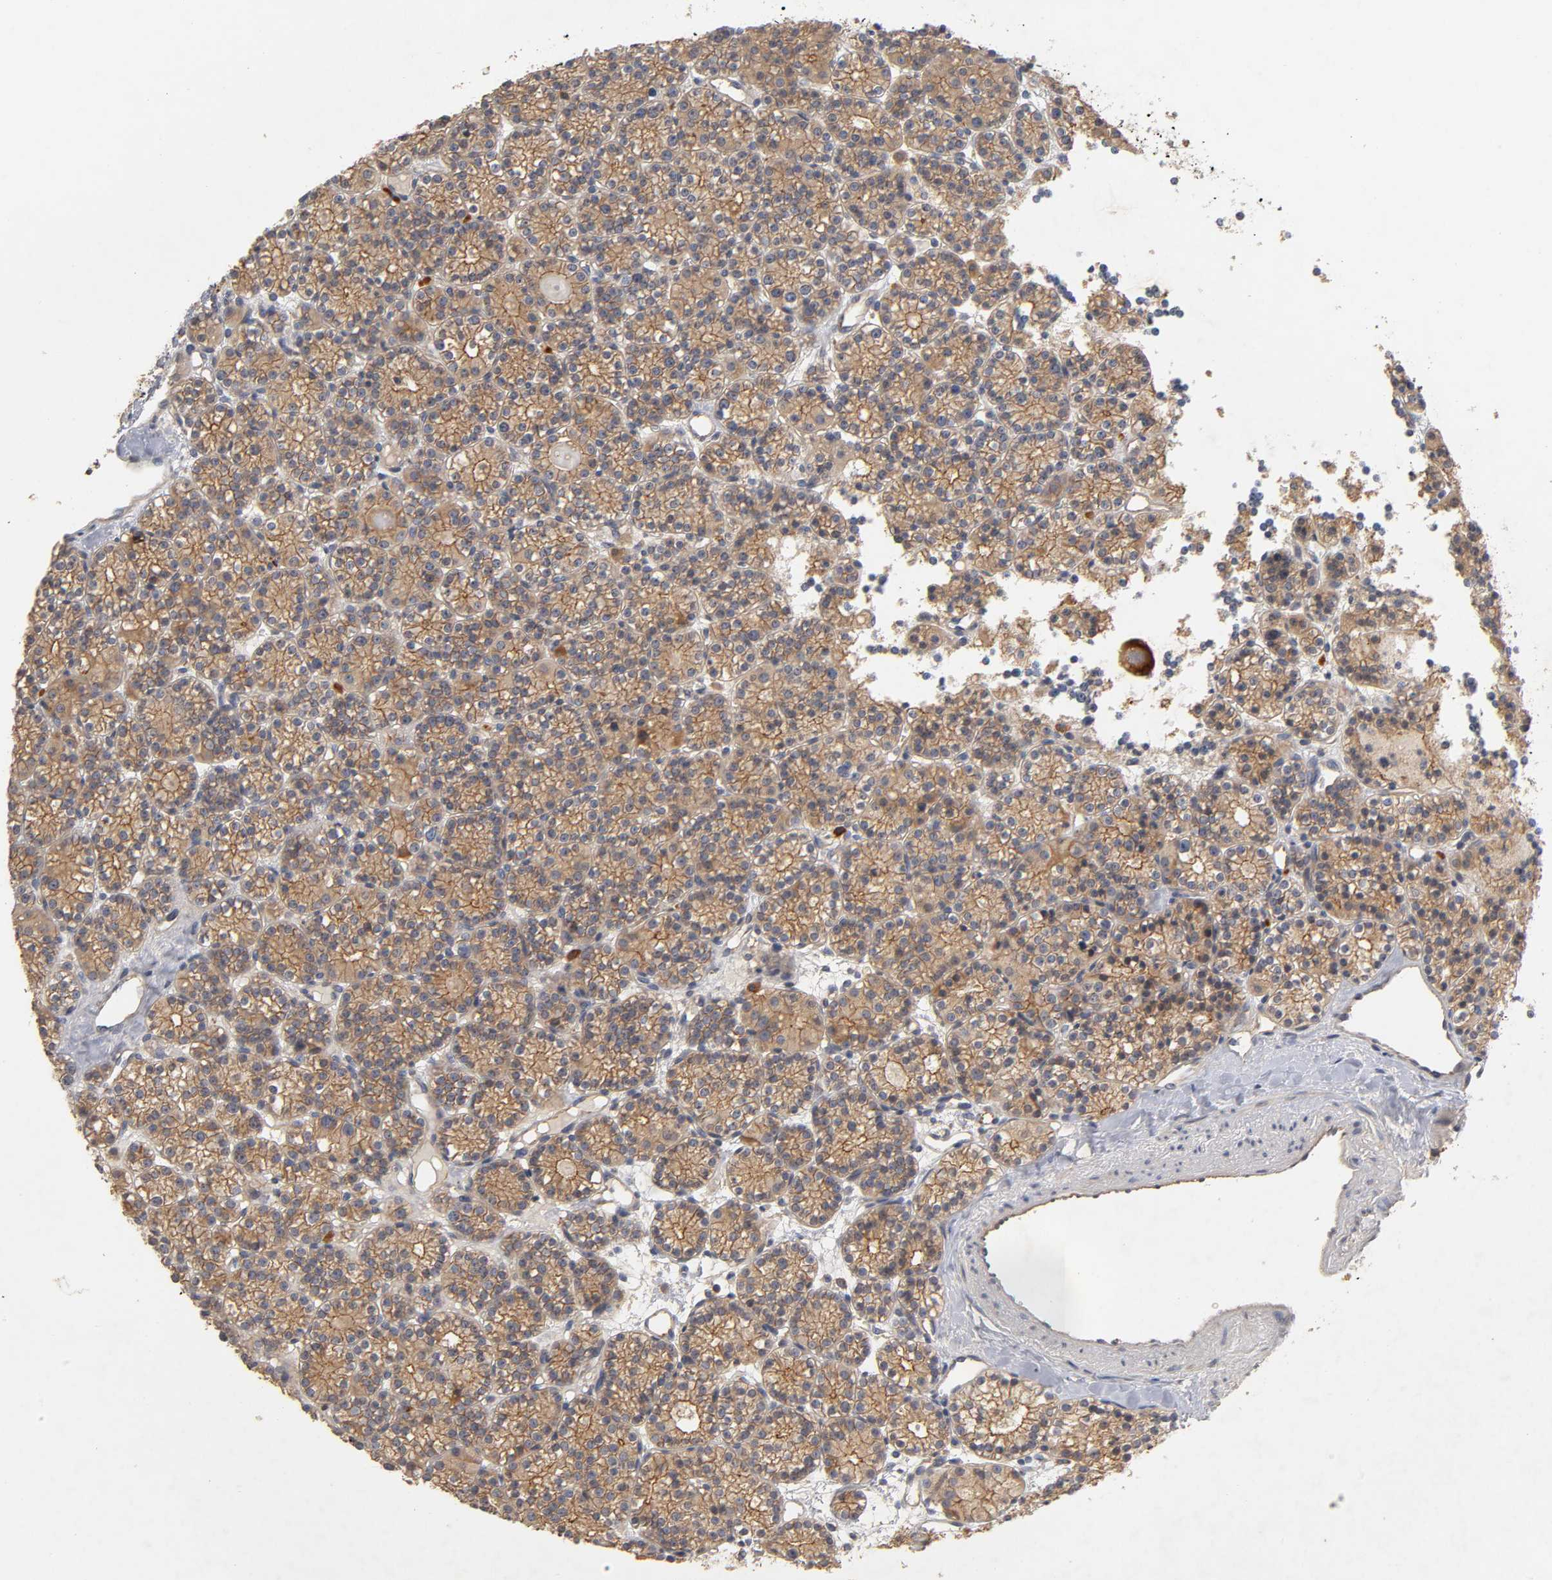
{"staining": {"intensity": "moderate", "quantity": ">75%", "location": "cytoplasmic/membranous"}, "tissue": "parathyroid gland", "cell_type": "Glandular cells", "image_type": "normal", "snomed": [{"axis": "morphology", "description": "Normal tissue, NOS"}, {"axis": "topography", "description": "Parathyroid gland"}], "caption": "The histopathology image demonstrates staining of normal parathyroid gland, revealing moderate cytoplasmic/membranous protein expression (brown color) within glandular cells. The staining was performed using DAB to visualize the protein expression in brown, while the nuclei were stained in blue with hematoxylin (Magnification: 20x).", "gene": "PDZD11", "patient": {"sex": "female", "age": 64}}